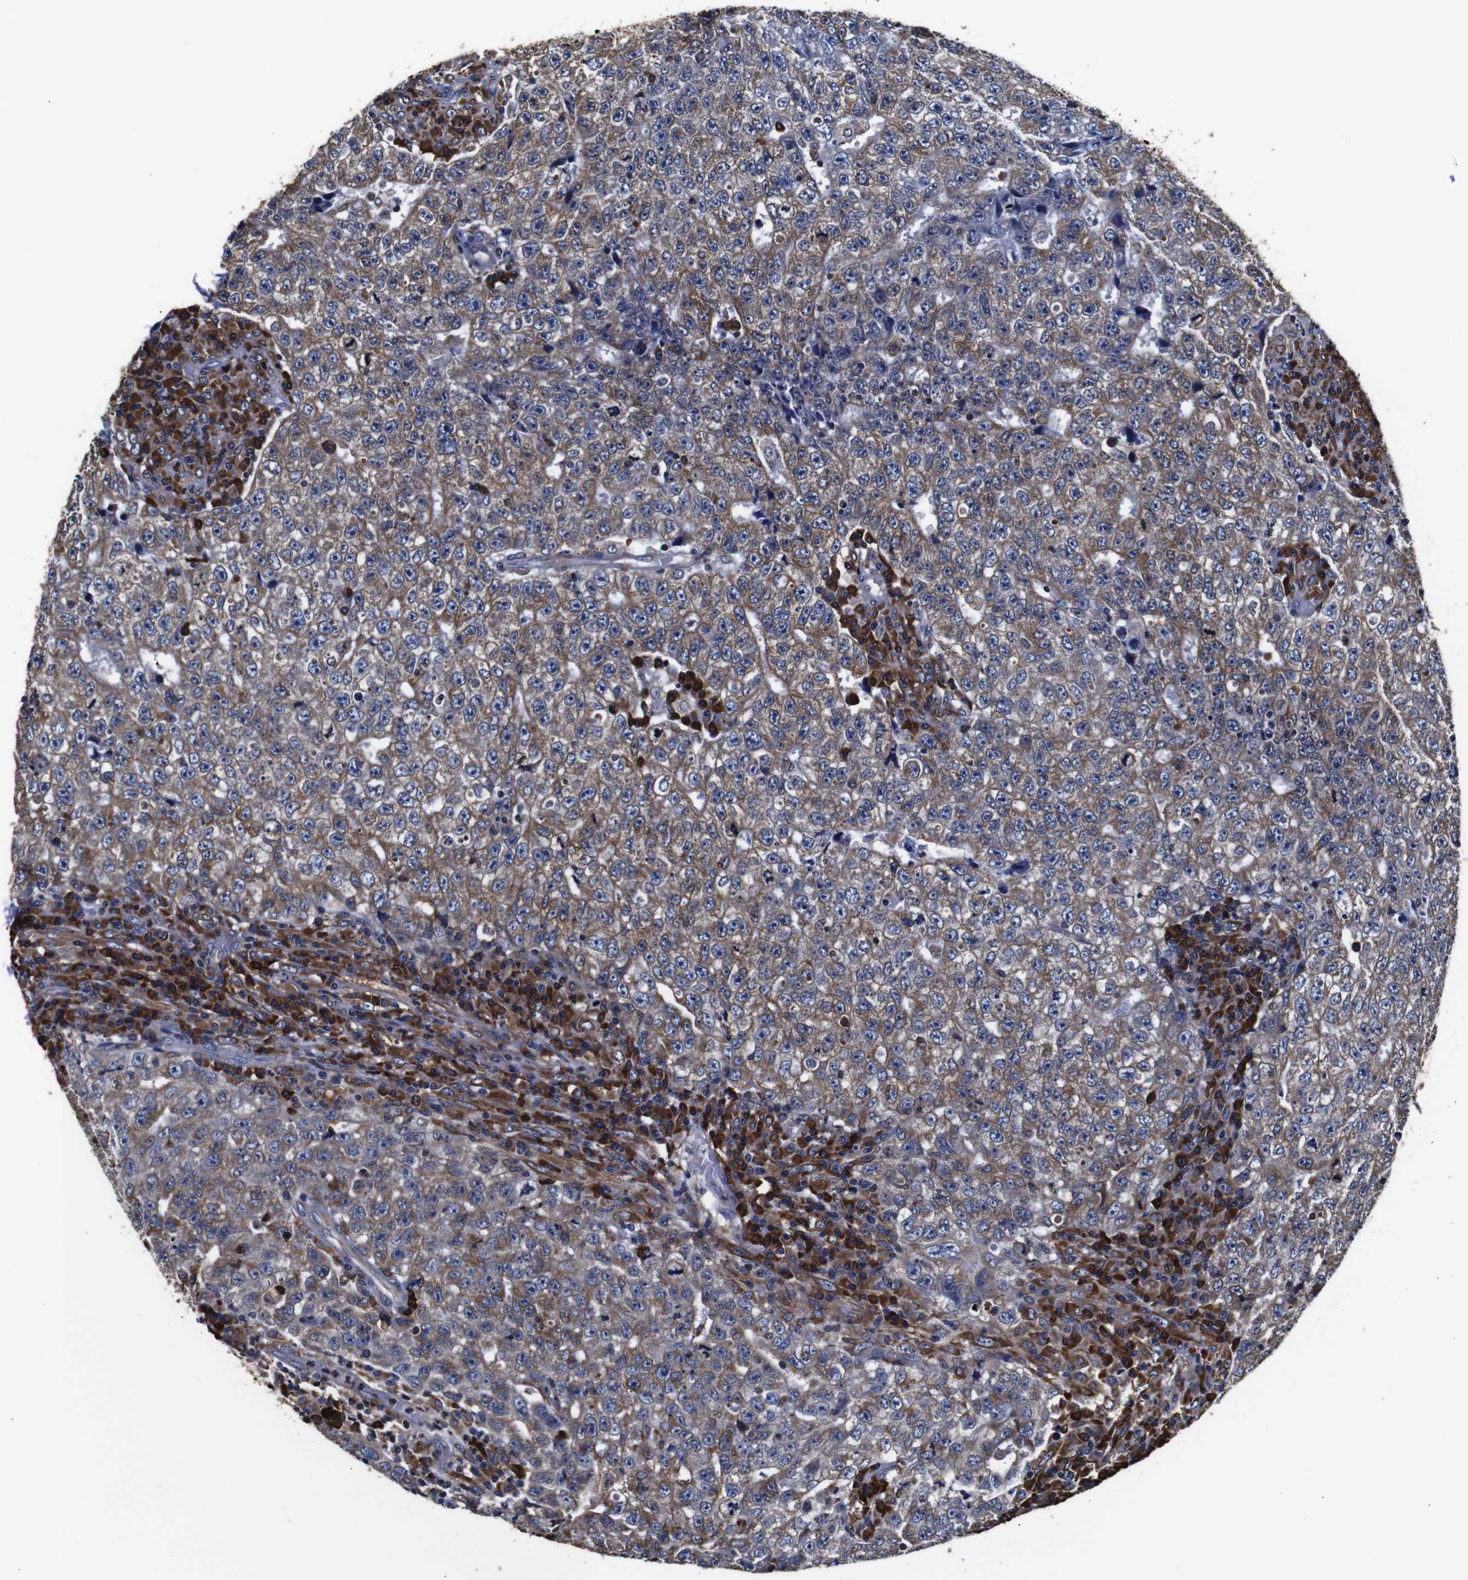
{"staining": {"intensity": "moderate", "quantity": ">75%", "location": "cytoplasmic/membranous"}, "tissue": "testis cancer", "cell_type": "Tumor cells", "image_type": "cancer", "snomed": [{"axis": "morphology", "description": "Necrosis, NOS"}, {"axis": "morphology", "description": "Carcinoma, Embryonal, NOS"}, {"axis": "topography", "description": "Testis"}], "caption": "A micrograph of human testis embryonal carcinoma stained for a protein reveals moderate cytoplasmic/membranous brown staining in tumor cells.", "gene": "PPIB", "patient": {"sex": "male", "age": 19}}